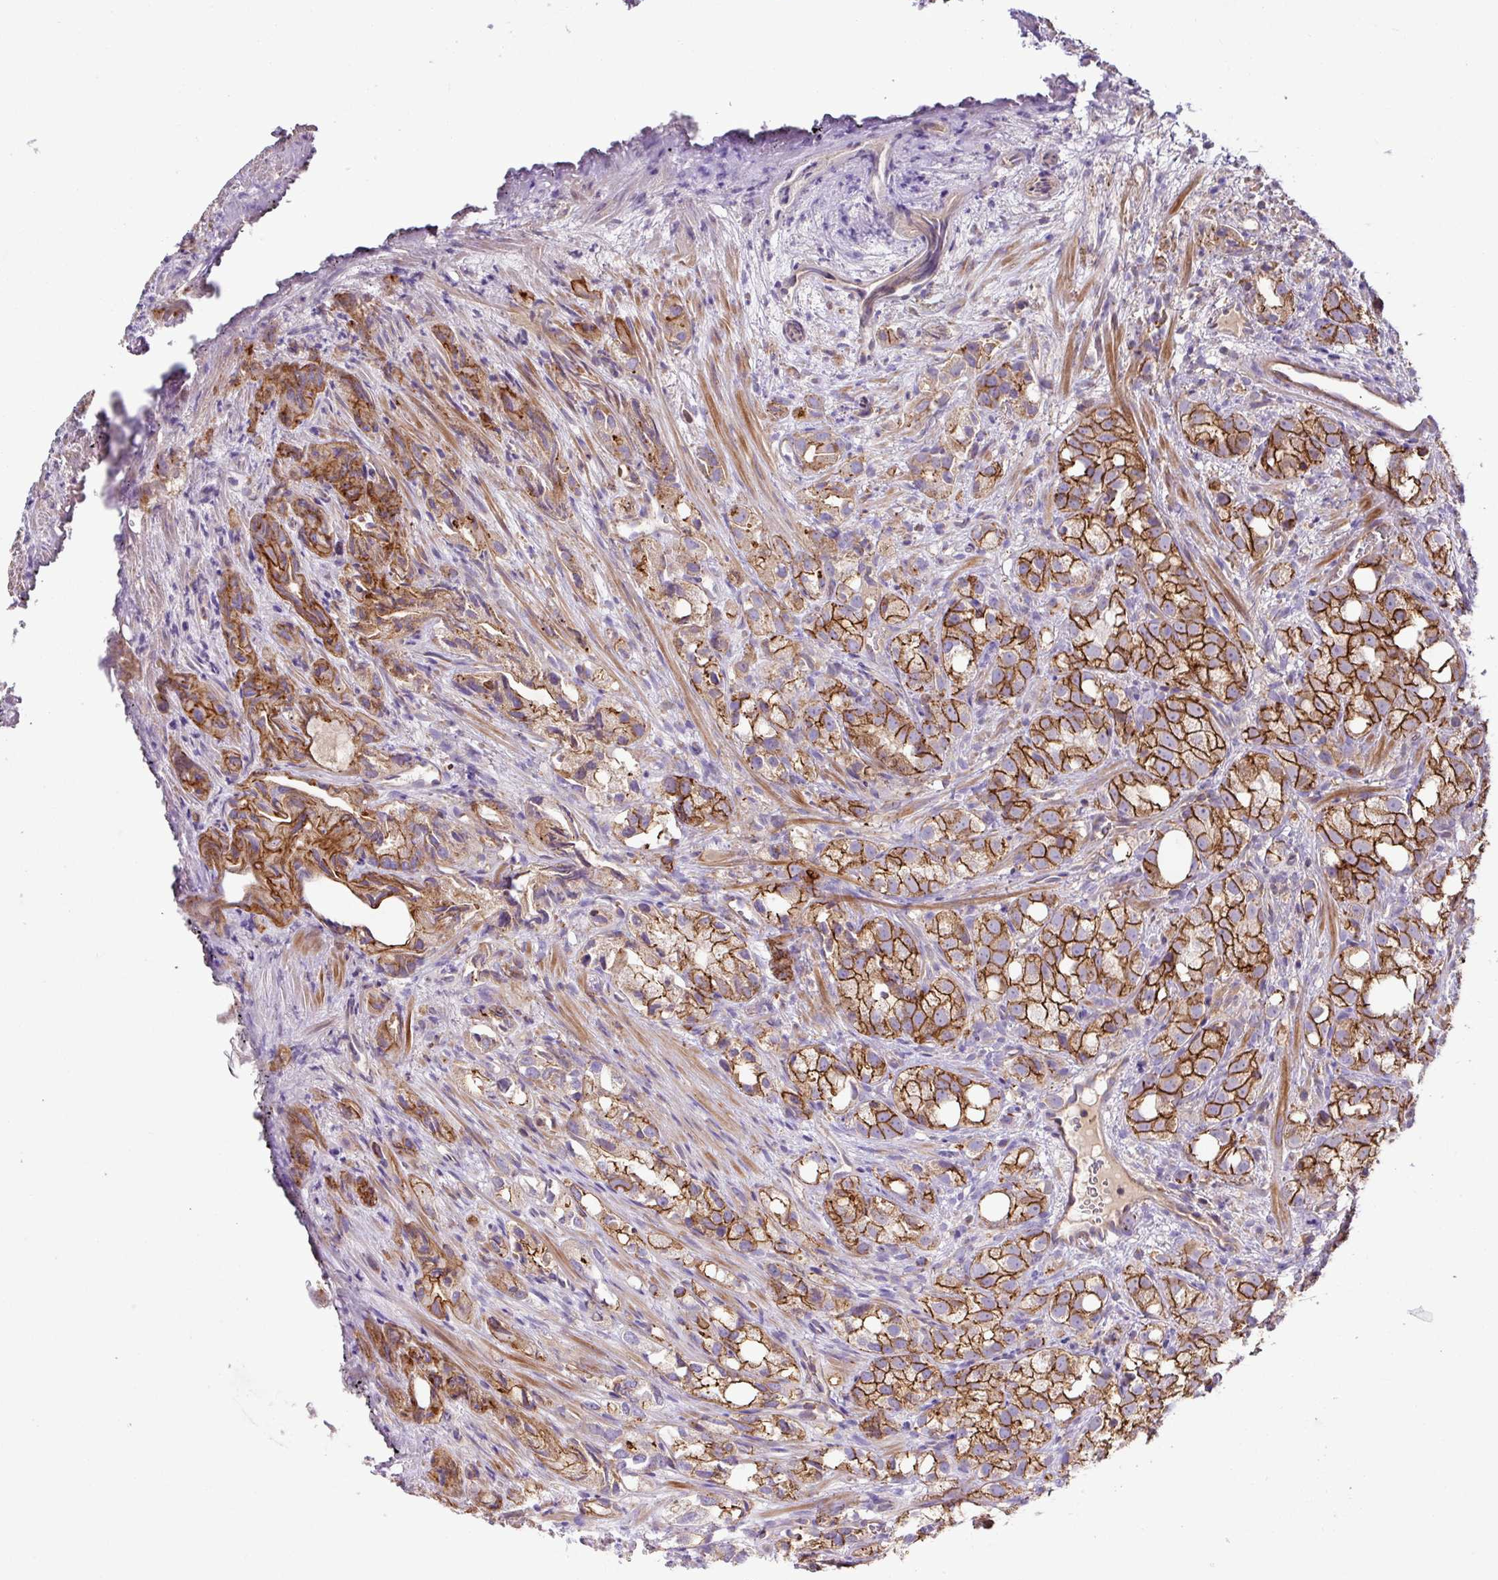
{"staining": {"intensity": "strong", "quantity": ">75%", "location": "cytoplasmic/membranous"}, "tissue": "prostate cancer", "cell_type": "Tumor cells", "image_type": "cancer", "snomed": [{"axis": "morphology", "description": "Adenocarcinoma, High grade"}, {"axis": "topography", "description": "Prostate"}], "caption": "About >75% of tumor cells in prostate adenocarcinoma (high-grade) demonstrate strong cytoplasmic/membranous protein staining as visualized by brown immunohistochemical staining.", "gene": "RIC1", "patient": {"sex": "male", "age": 82}}